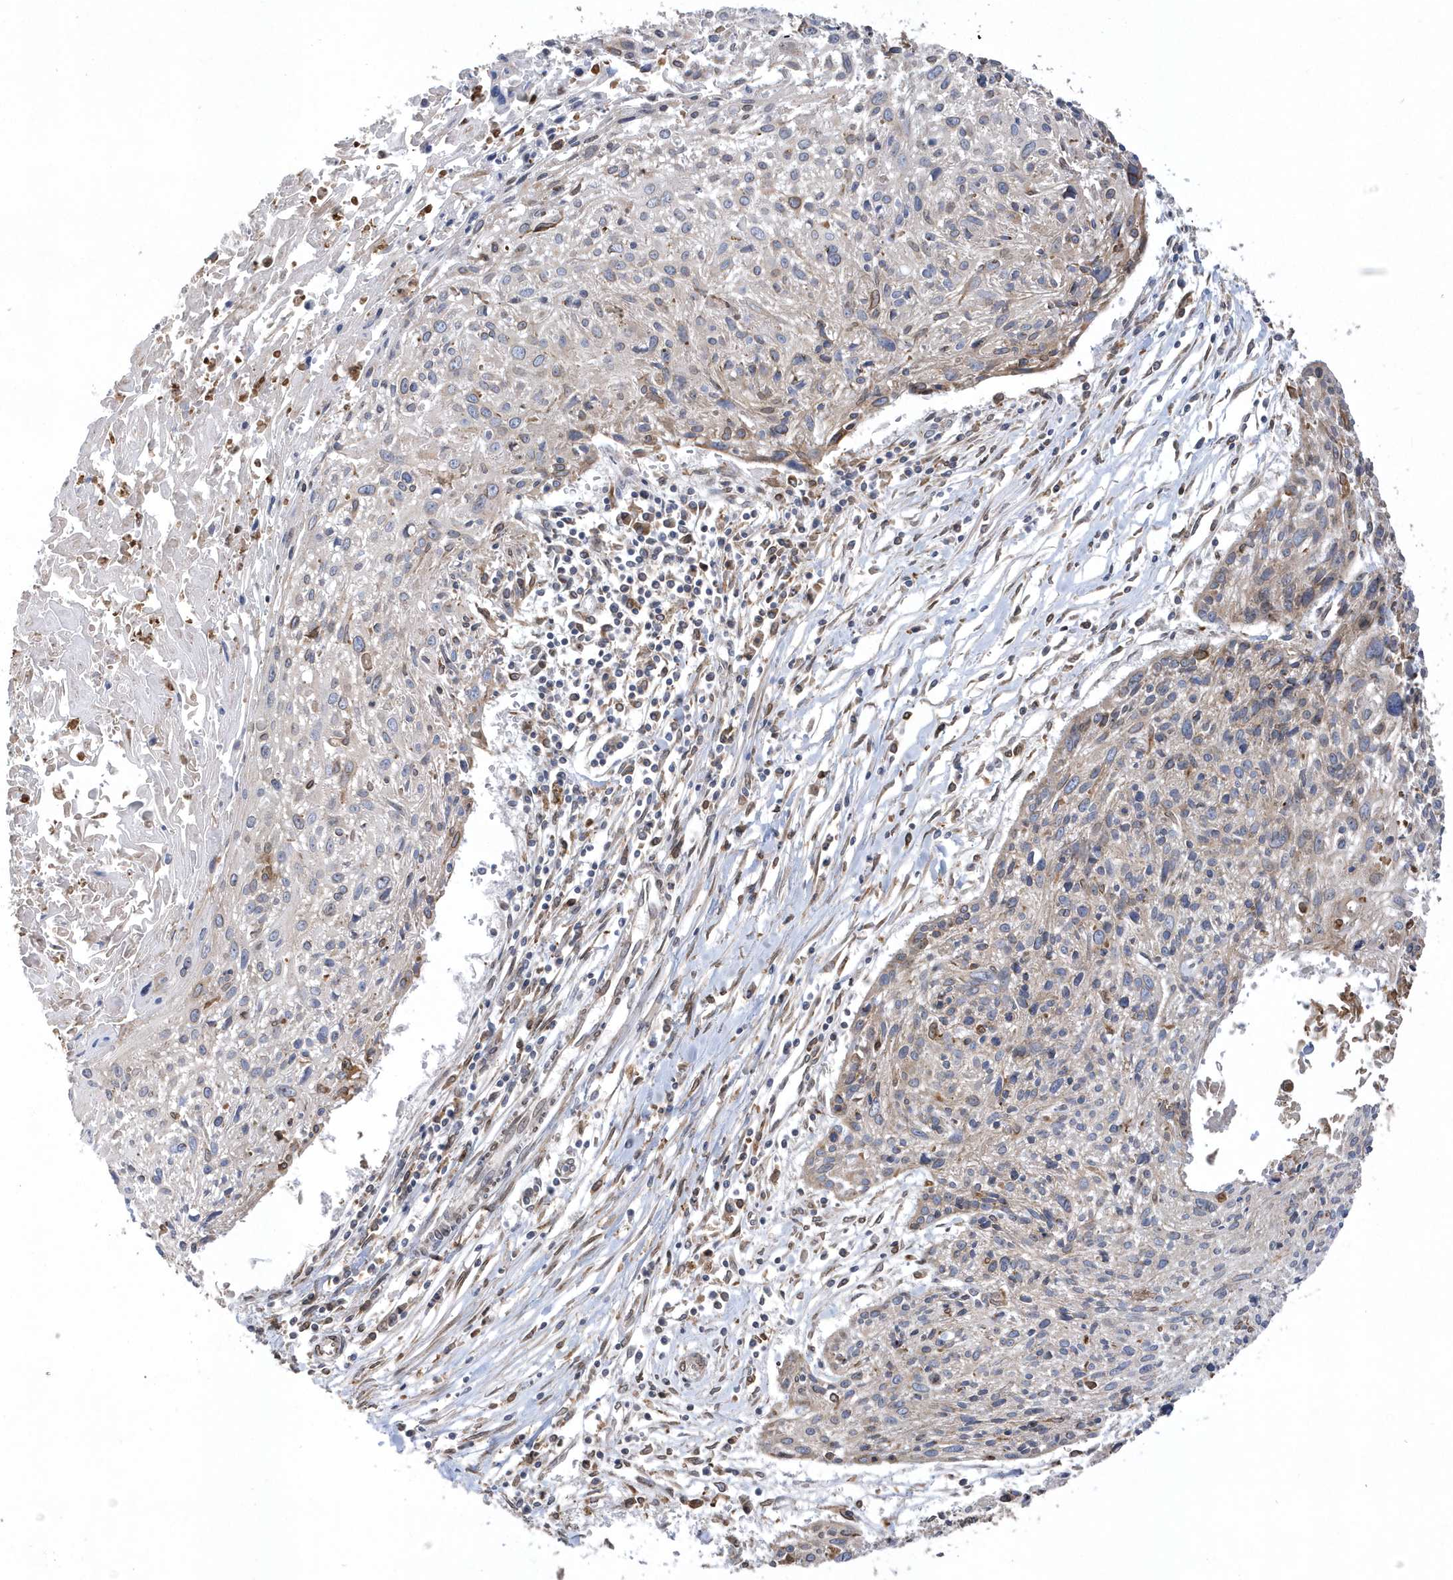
{"staining": {"intensity": "weak", "quantity": "<25%", "location": "cytoplasmic/membranous"}, "tissue": "cervical cancer", "cell_type": "Tumor cells", "image_type": "cancer", "snomed": [{"axis": "morphology", "description": "Squamous cell carcinoma, NOS"}, {"axis": "topography", "description": "Cervix"}], "caption": "Immunohistochemistry (IHC) of human squamous cell carcinoma (cervical) reveals no staining in tumor cells.", "gene": "VAMP7", "patient": {"sex": "female", "age": 51}}